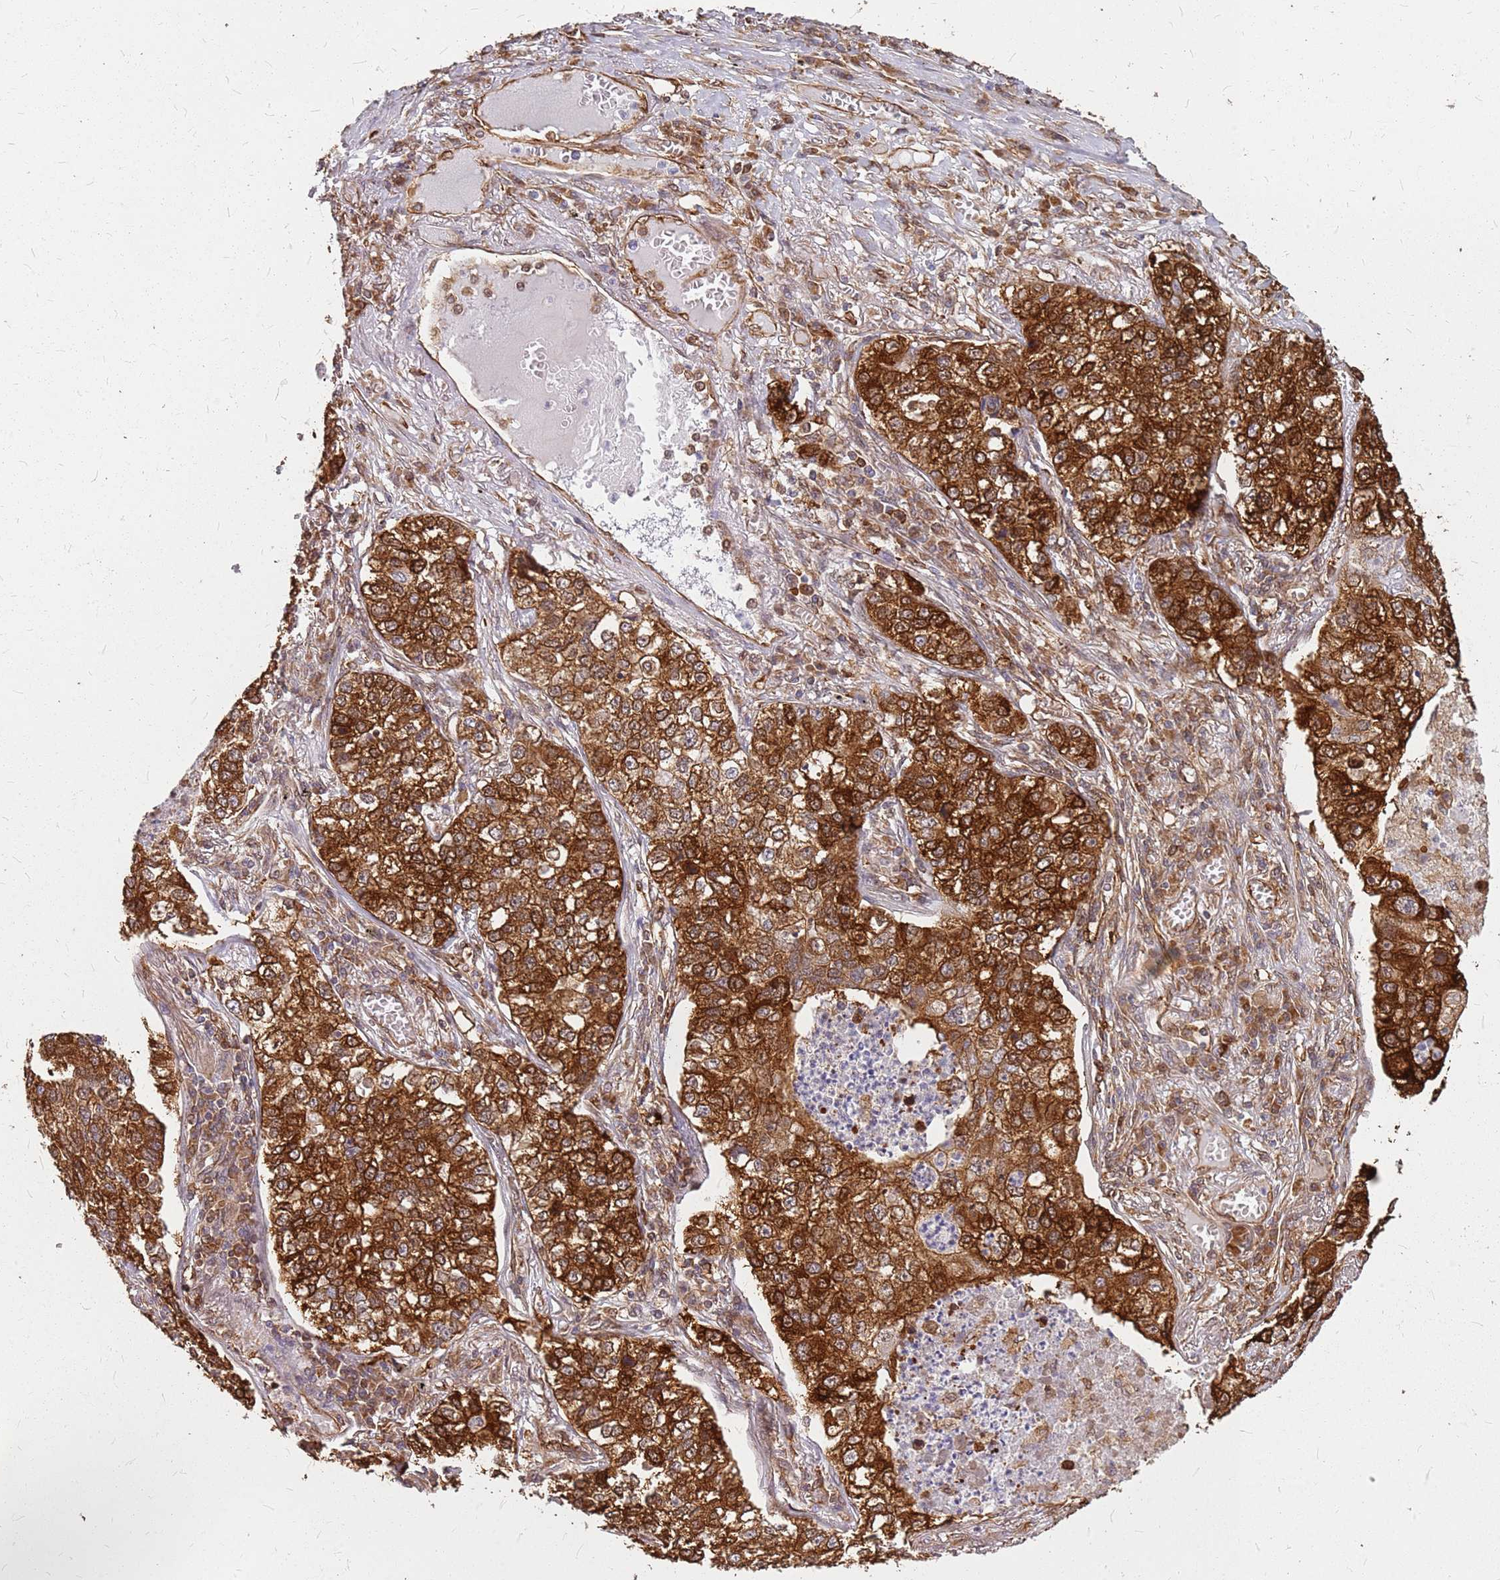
{"staining": {"intensity": "strong", "quantity": ">75%", "location": "cytoplasmic/membranous"}, "tissue": "lung cancer", "cell_type": "Tumor cells", "image_type": "cancer", "snomed": [{"axis": "morphology", "description": "Adenocarcinoma, NOS"}, {"axis": "topography", "description": "Lung"}], "caption": "Human lung cancer stained with a protein marker displays strong staining in tumor cells.", "gene": "HDX", "patient": {"sex": "male", "age": 49}}